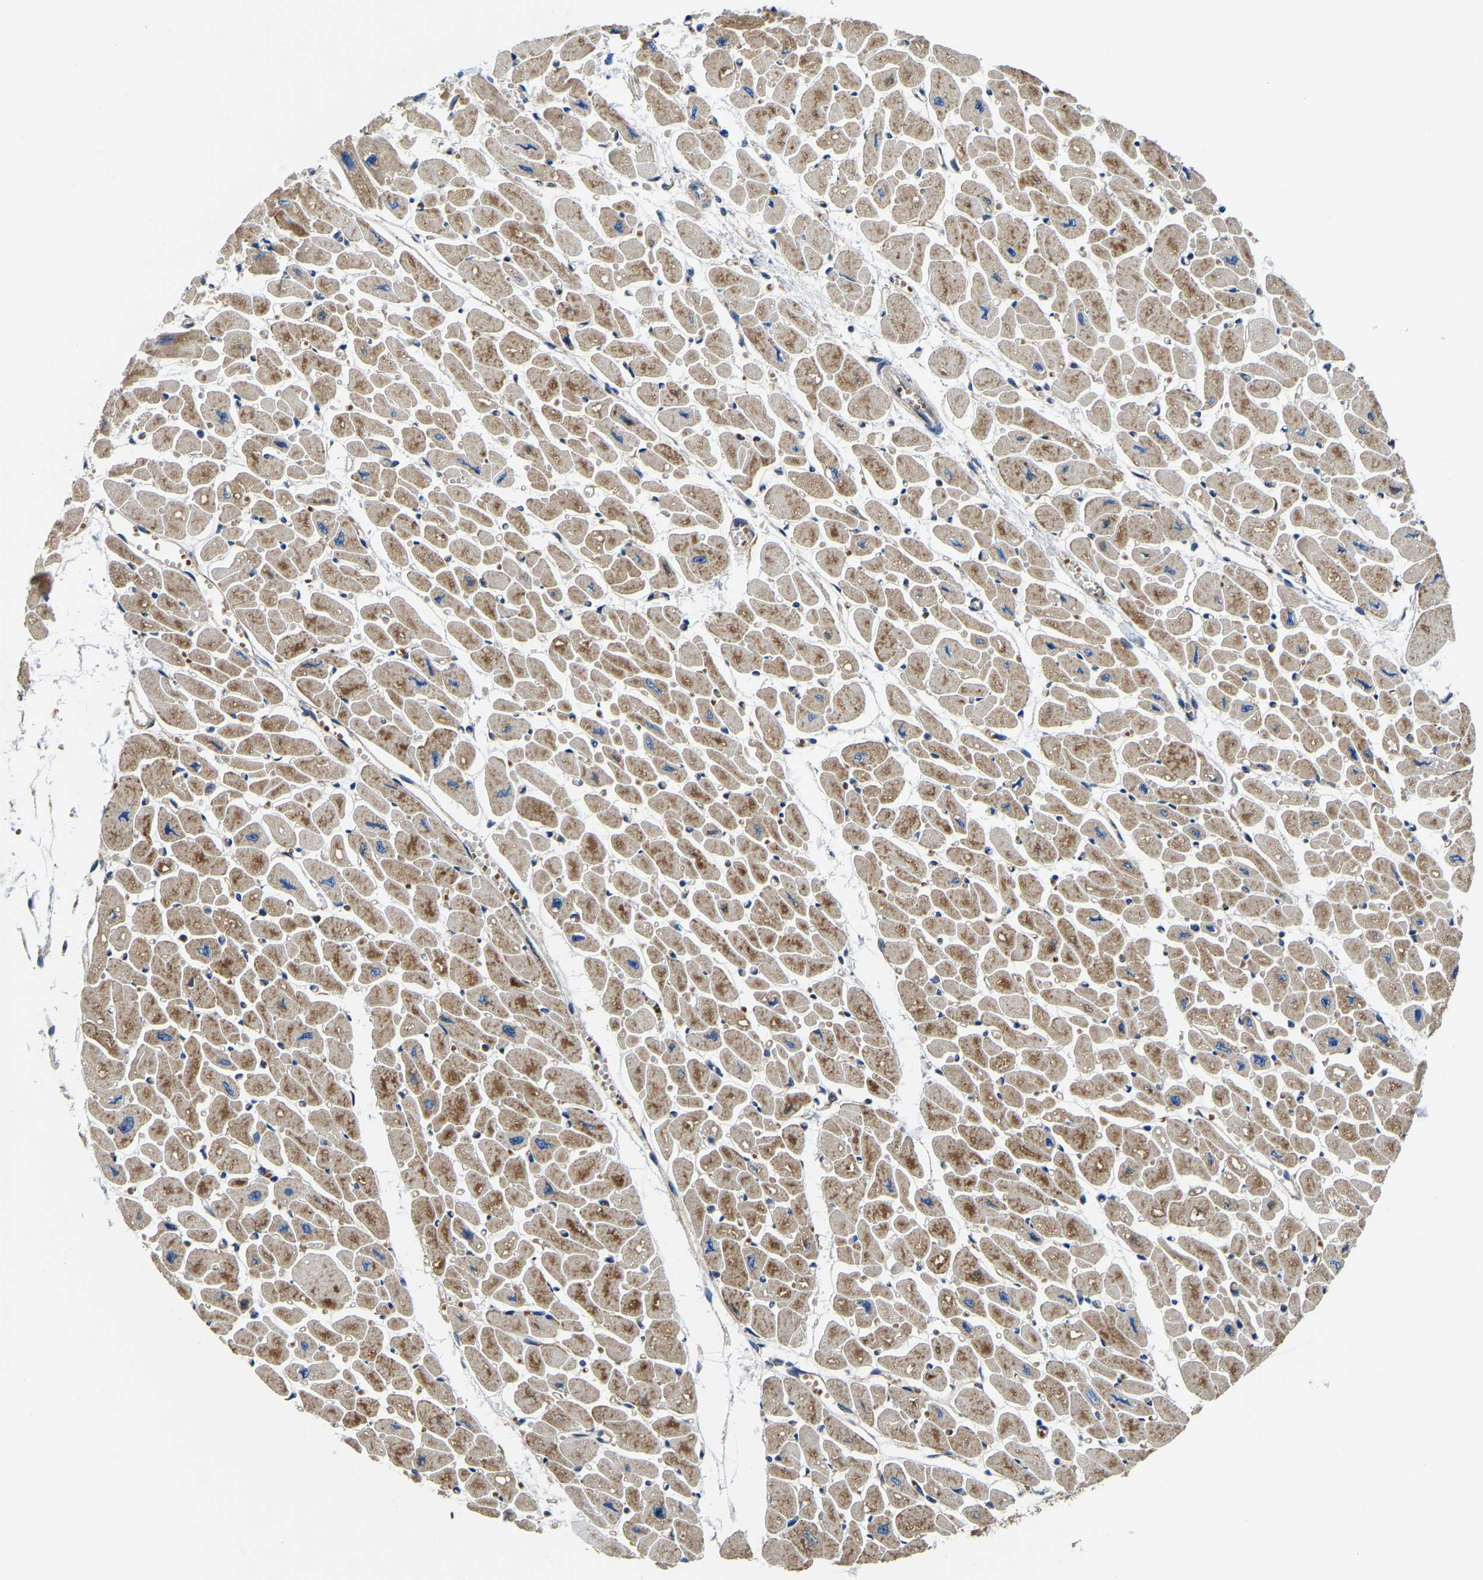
{"staining": {"intensity": "moderate", "quantity": ">75%", "location": "cytoplasmic/membranous"}, "tissue": "heart muscle", "cell_type": "Cardiomyocytes", "image_type": "normal", "snomed": [{"axis": "morphology", "description": "Normal tissue, NOS"}, {"axis": "topography", "description": "Heart"}], "caption": "Immunohistochemistry (IHC) (DAB) staining of benign human heart muscle reveals moderate cytoplasmic/membranous protein positivity in about >75% of cardiomyocytes.", "gene": "DFFA", "patient": {"sex": "female", "age": 54}}